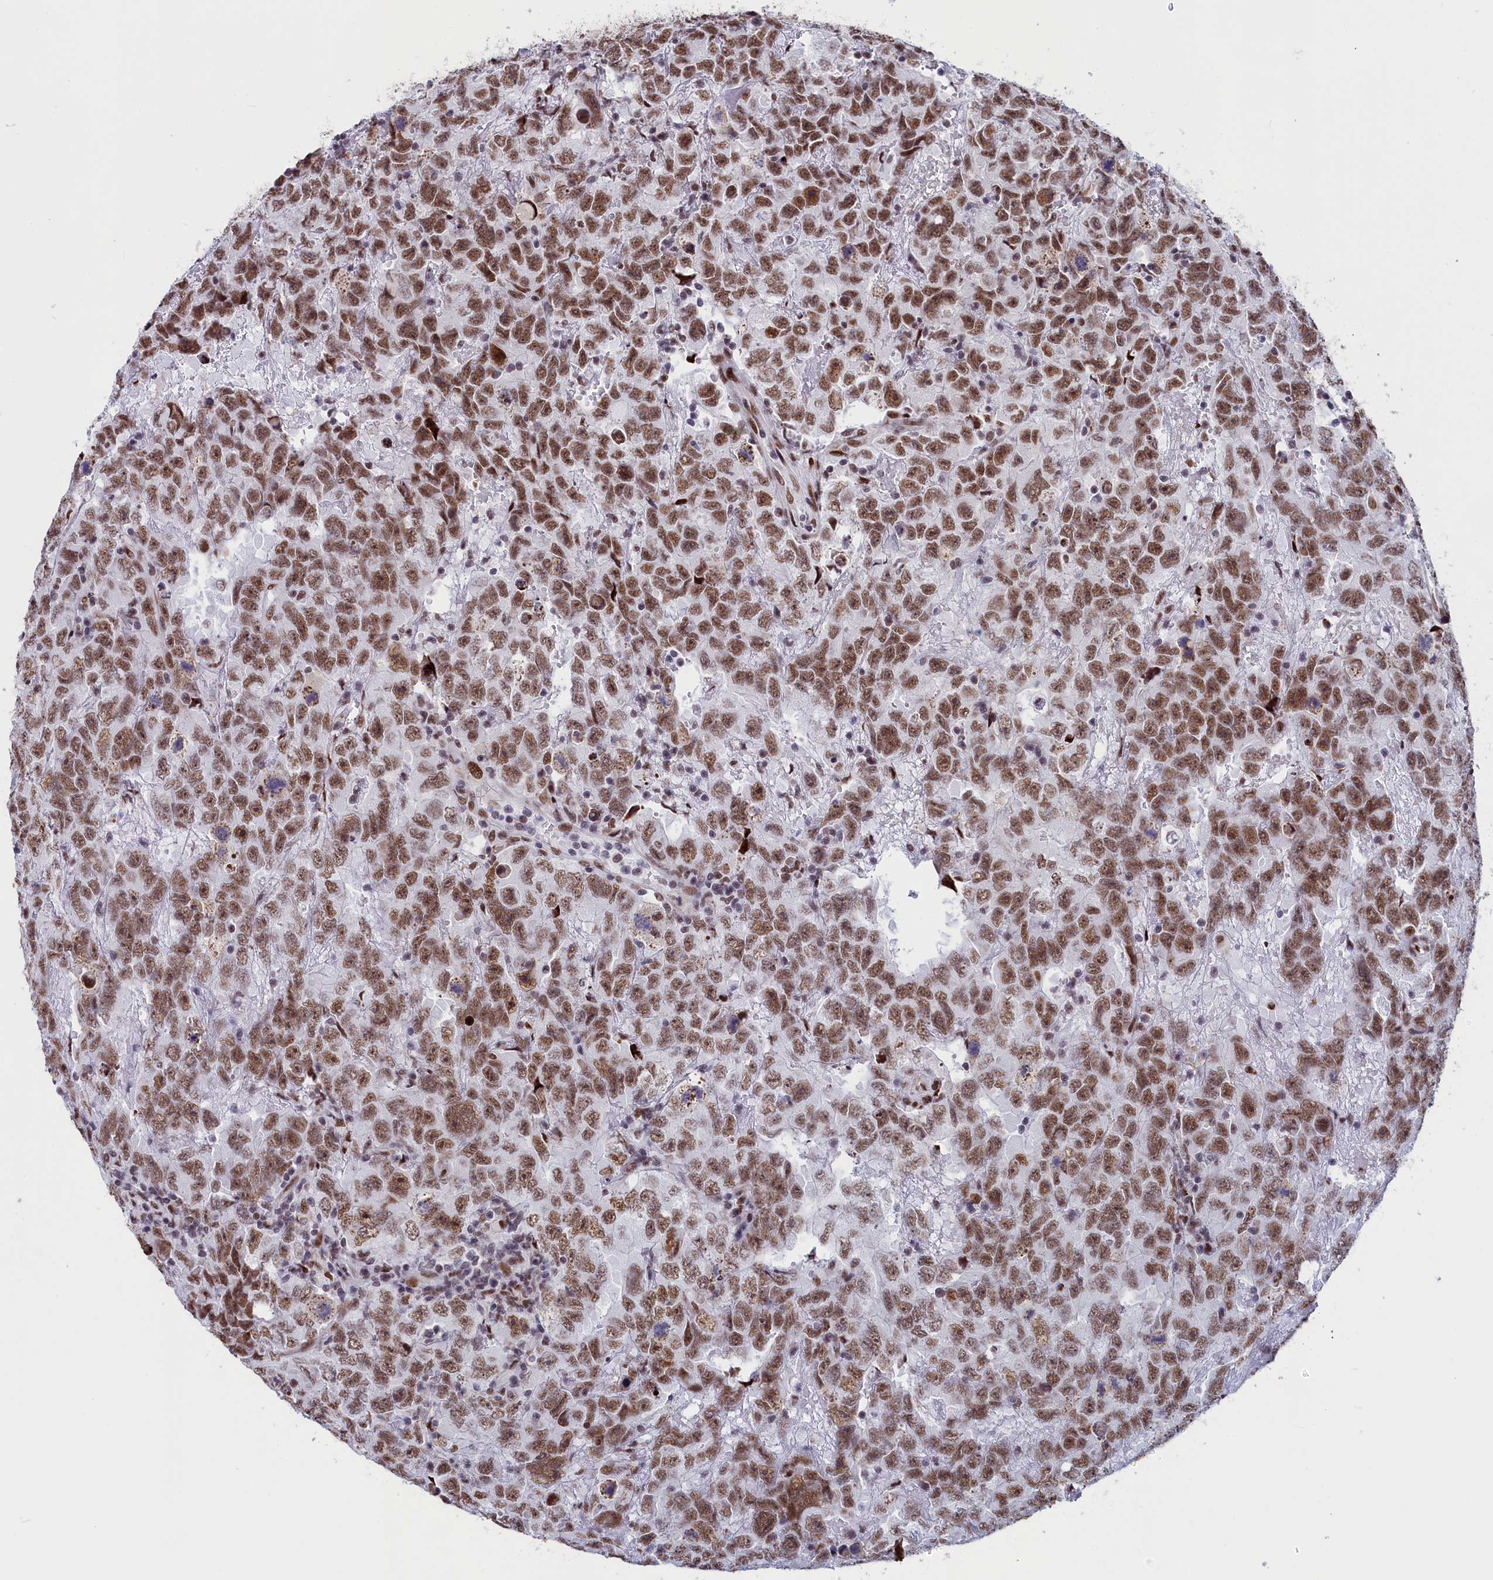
{"staining": {"intensity": "moderate", "quantity": ">75%", "location": "nuclear"}, "tissue": "testis cancer", "cell_type": "Tumor cells", "image_type": "cancer", "snomed": [{"axis": "morphology", "description": "Carcinoma, Embryonal, NOS"}, {"axis": "topography", "description": "Testis"}], "caption": "The photomicrograph reveals staining of testis embryonal carcinoma, revealing moderate nuclear protein expression (brown color) within tumor cells.", "gene": "SNRNP70", "patient": {"sex": "male", "age": 45}}